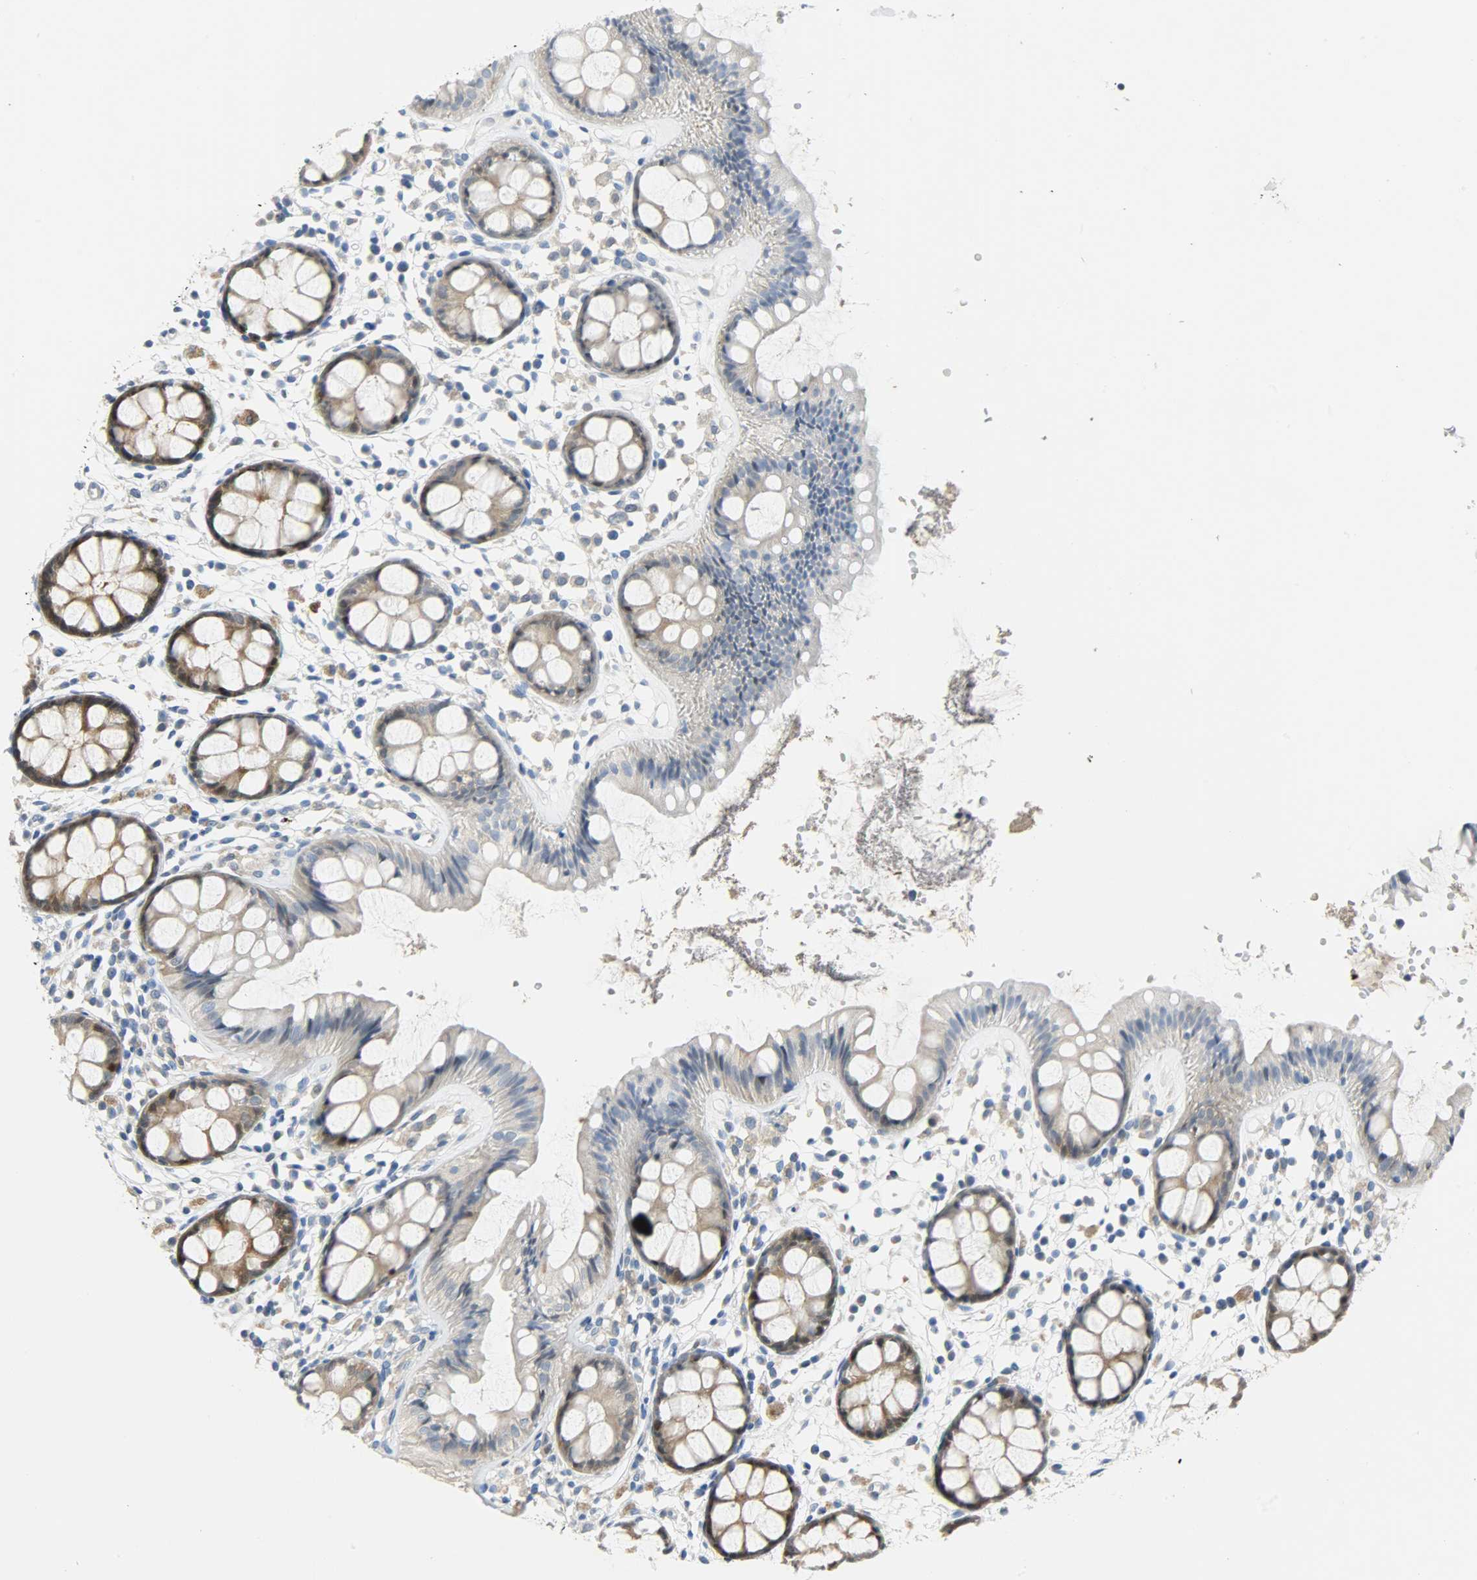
{"staining": {"intensity": "strong", "quantity": ">75%", "location": "cytoplasmic/membranous,nuclear"}, "tissue": "rectum", "cell_type": "Glandular cells", "image_type": "normal", "snomed": [{"axis": "morphology", "description": "Normal tissue, NOS"}, {"axis": "topography", "description": "Rectum"}], "caption": "The histopathology image exhibits immunohistochemical staining of normal rectum. There is strong cytoplasmic/membranous,nuclear staining is appreciated in approximately >75% of glandular cells. (Stains: DAB (3,3'-diaminobenzidine) in brown, nuclei in blue, Microscopy: brightfield microscopy at high magnification).", "gene": "EIF4EBP1", "patient": {"sex": "female", "age": 66}}